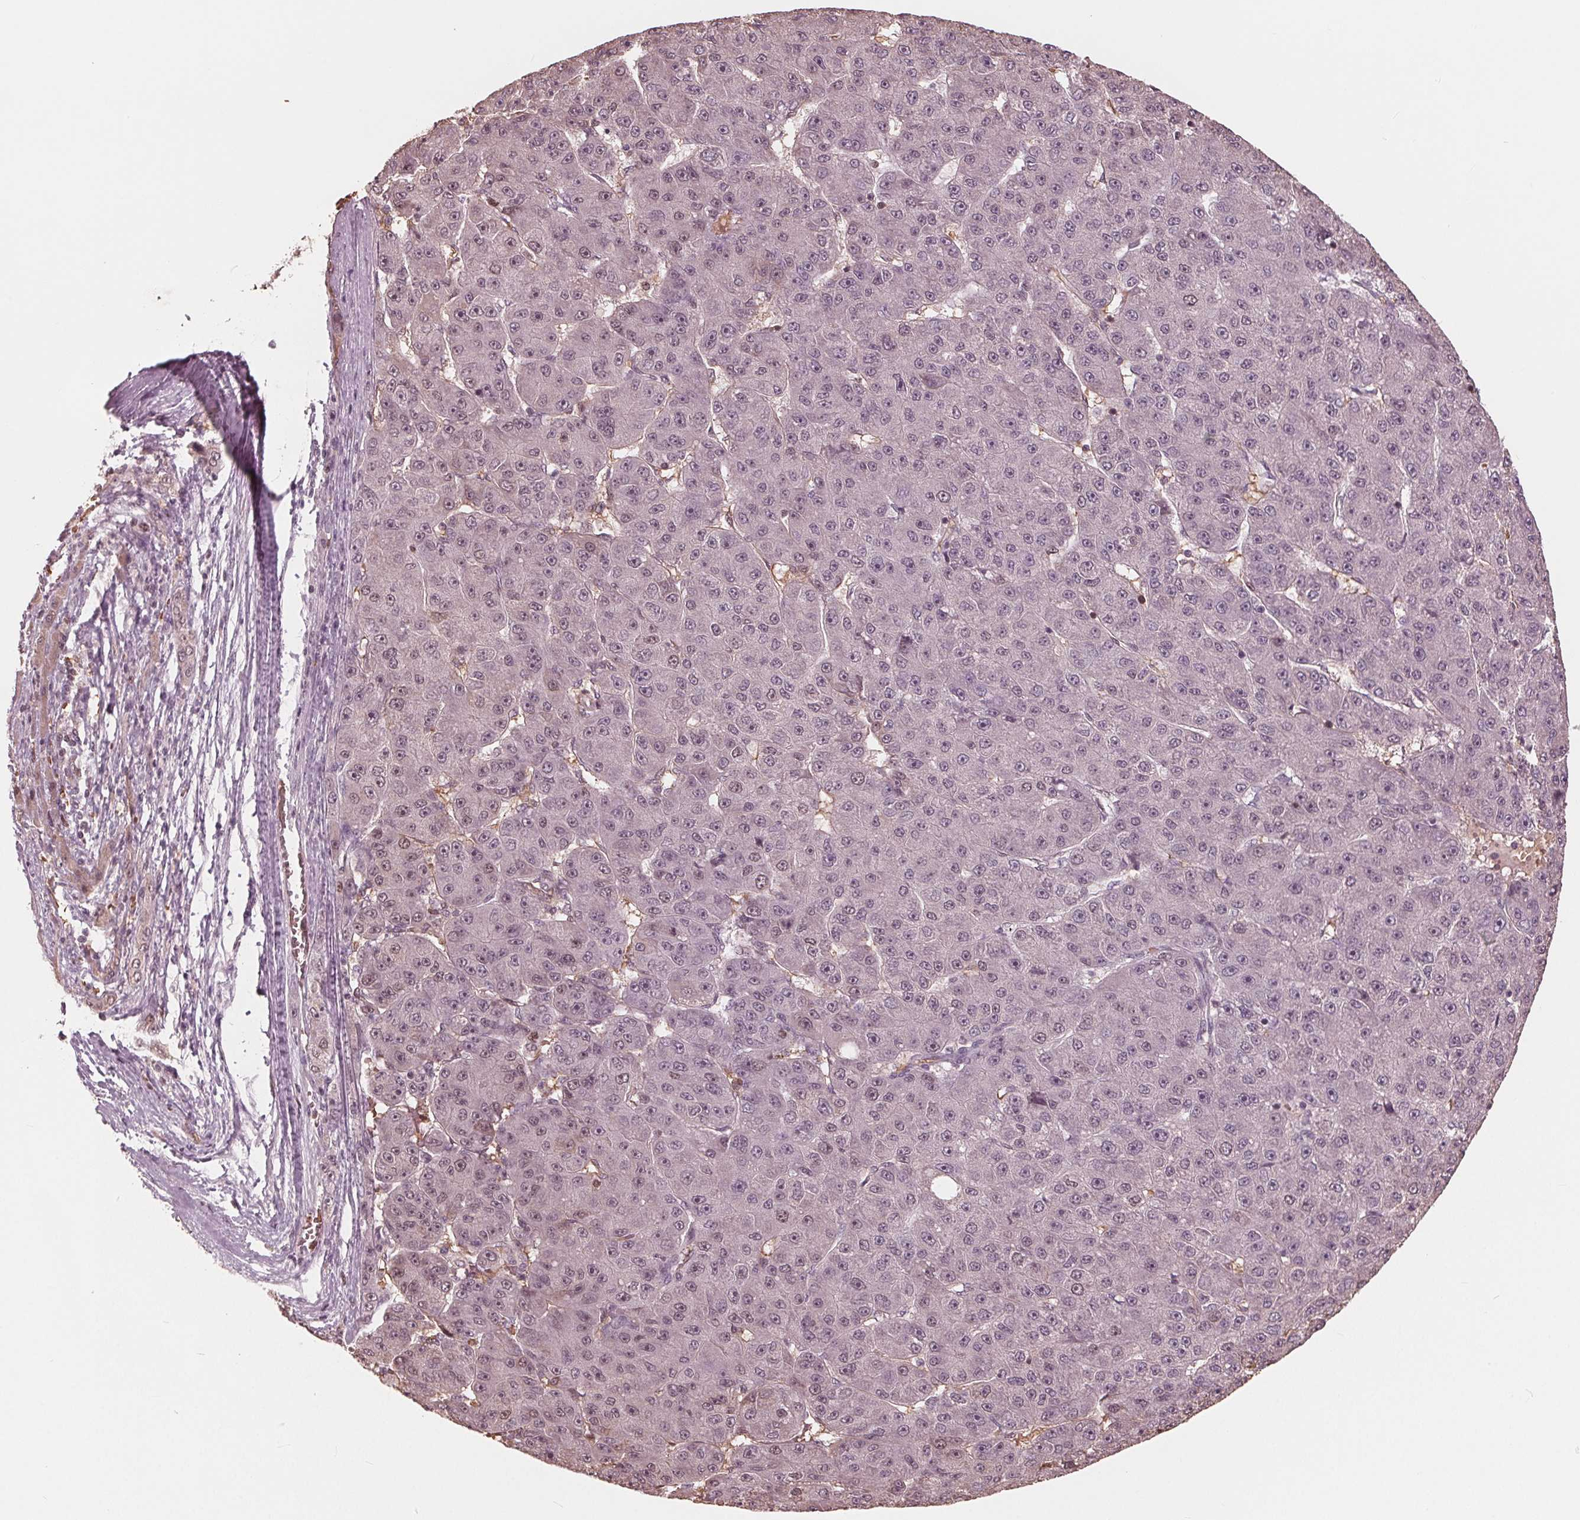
{"staining": {"intensity": "weak", "quantity": "<25%", "location": "nuclear"}, "tissue": "liver cancer", "cell_type": "Tumor cells", "image_type": "cancer", "snomed": [{"axis": "morphology", "description": "Carcinoma, Hepatocellular, NOS"}, {"axis": "topography", "description": "Liver"}], "caption": "Immunohistochemistry (IHC) of human hepatocellular carcinoma (liver) shows no staining in tumor cells. Brightfield microscopy of IHC stained with DAB (3,3'-diaminobenzidine) (brown) and hematoxylin (blue), captured at high magnification.", "gene": "HIRIP3", "patient": {"sex": "male", "age": 67}}